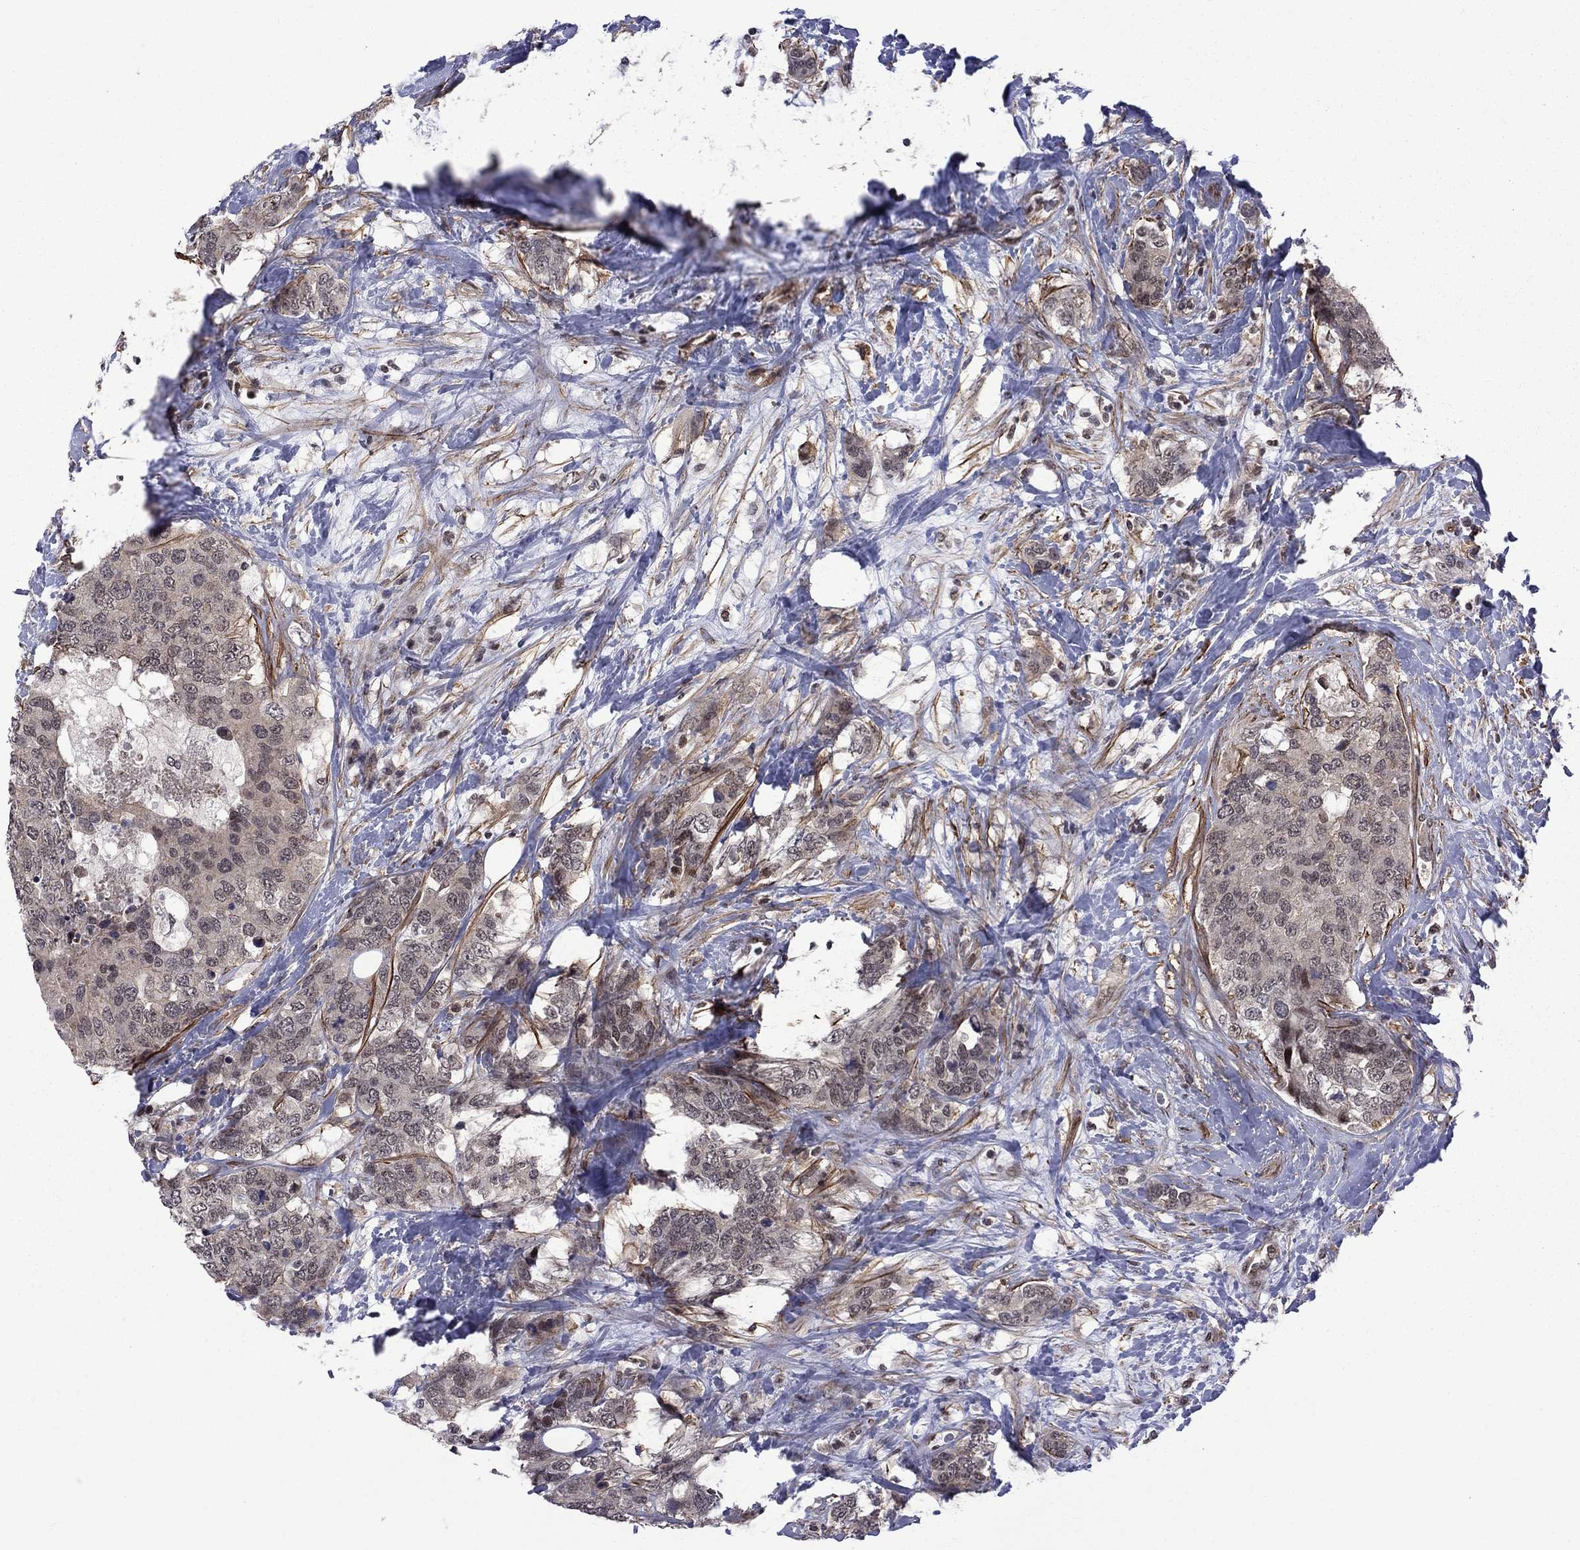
{"staining": {"intensity": "negative", "quantity": "none", "location": "none"}, "tissue": "breast cancer", "cell_type": "Tumor cells", "image_type": "cancer", "snomed": [{"axis": "morphology", "description": "Lobular carcinoma"}, {"axis": "topography", "description": "Breast"}], "caption": "The immunohistochemistry (IHC) histopathology image has no significant expression in tumor cells of breast cancer tissue.", "gene": "BRF1", "patient": {"sex": "female", "age": 59}}